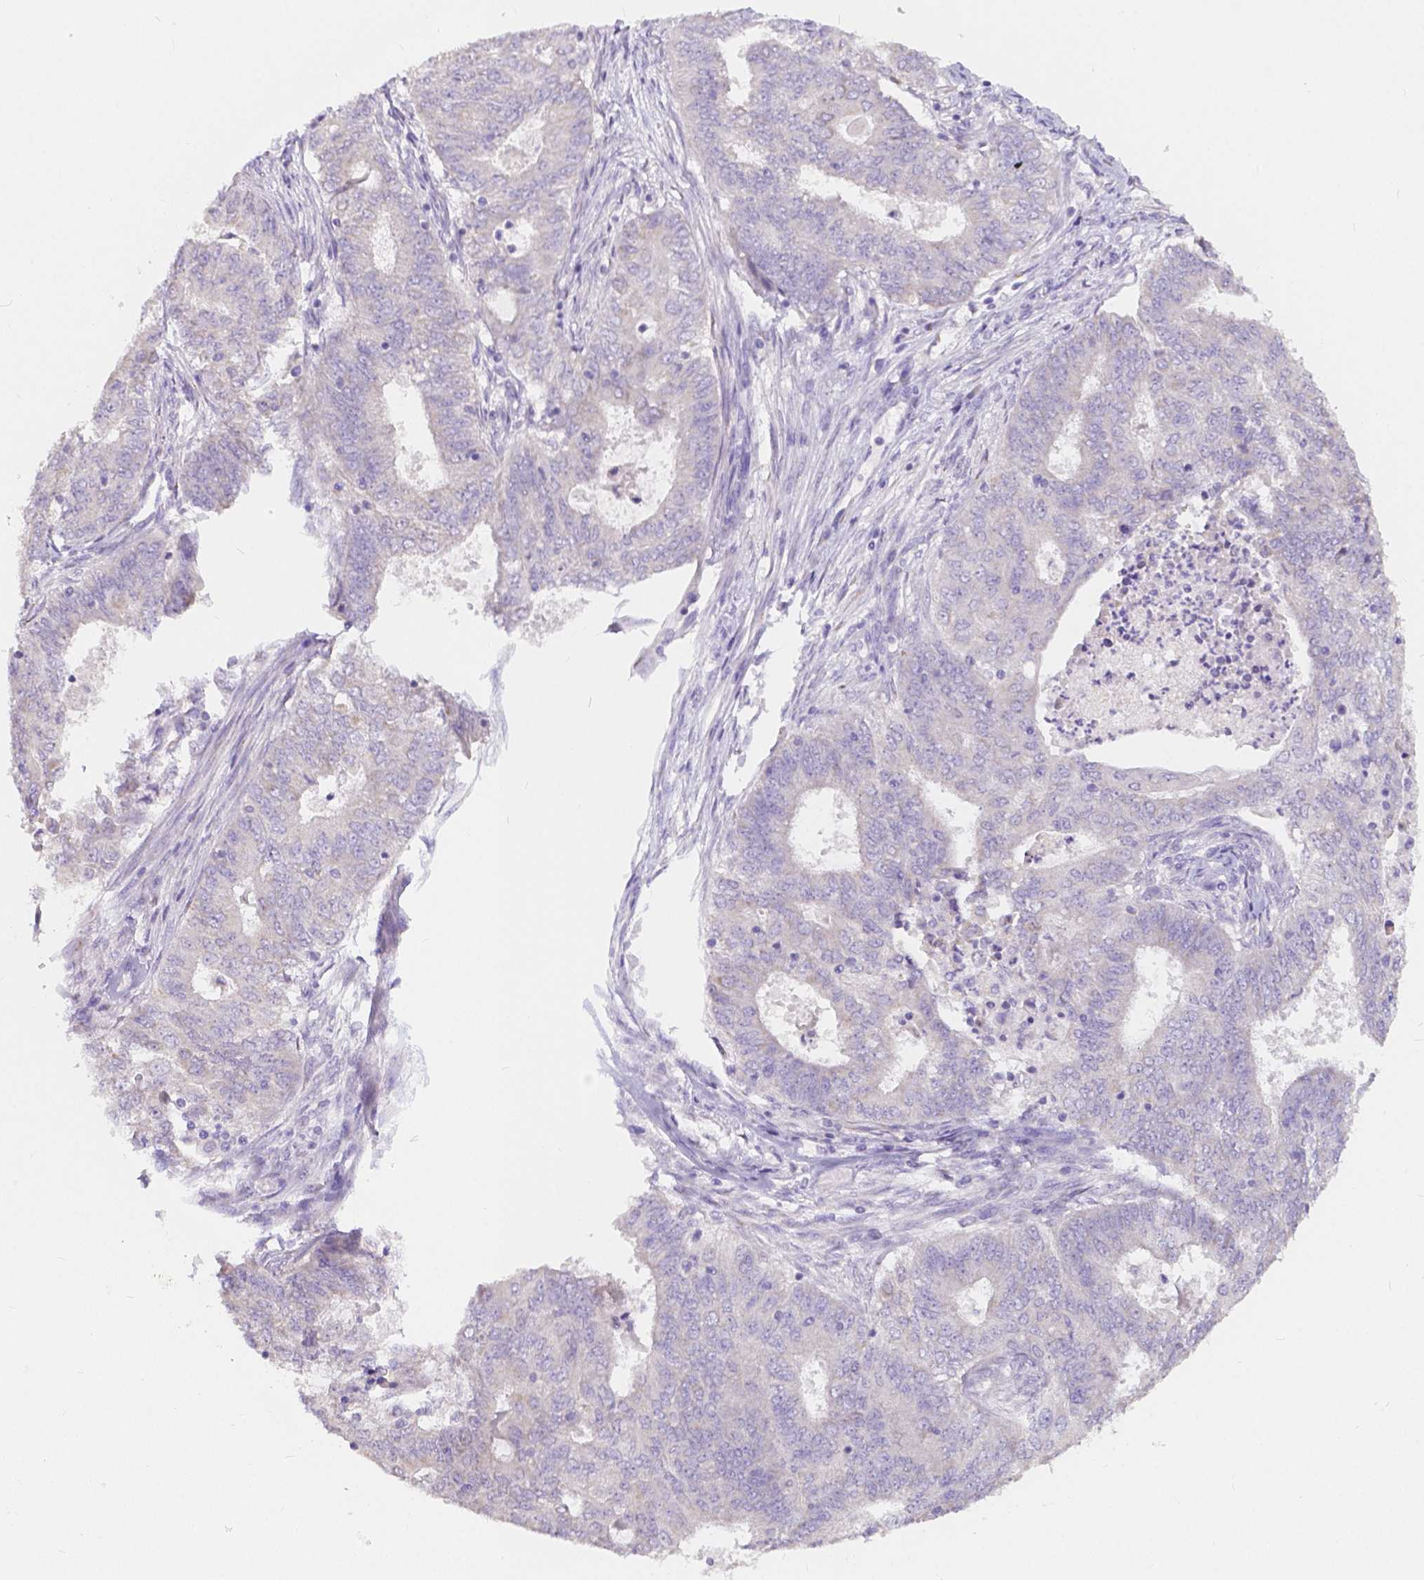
{"staining": {"intensity": "negative", "quantity": "none", "location": "none"}, "tissue": "endometrial cancer", "cell_type": "Tumor cells", "image_type": "cancer", "snomed": [{"axis": "morphology", "description": "Adenocarcinoma, NOS"}, {"axis": "topography", "description": "Endometrium"}], "caption": "A high-resolution image shows IHC staining of adenocarcinoma (endometrial), which exhibits no significant positivity in tumor cells.", "gene": "RNF186", "patient": {"sex": "female", "age": 62}}